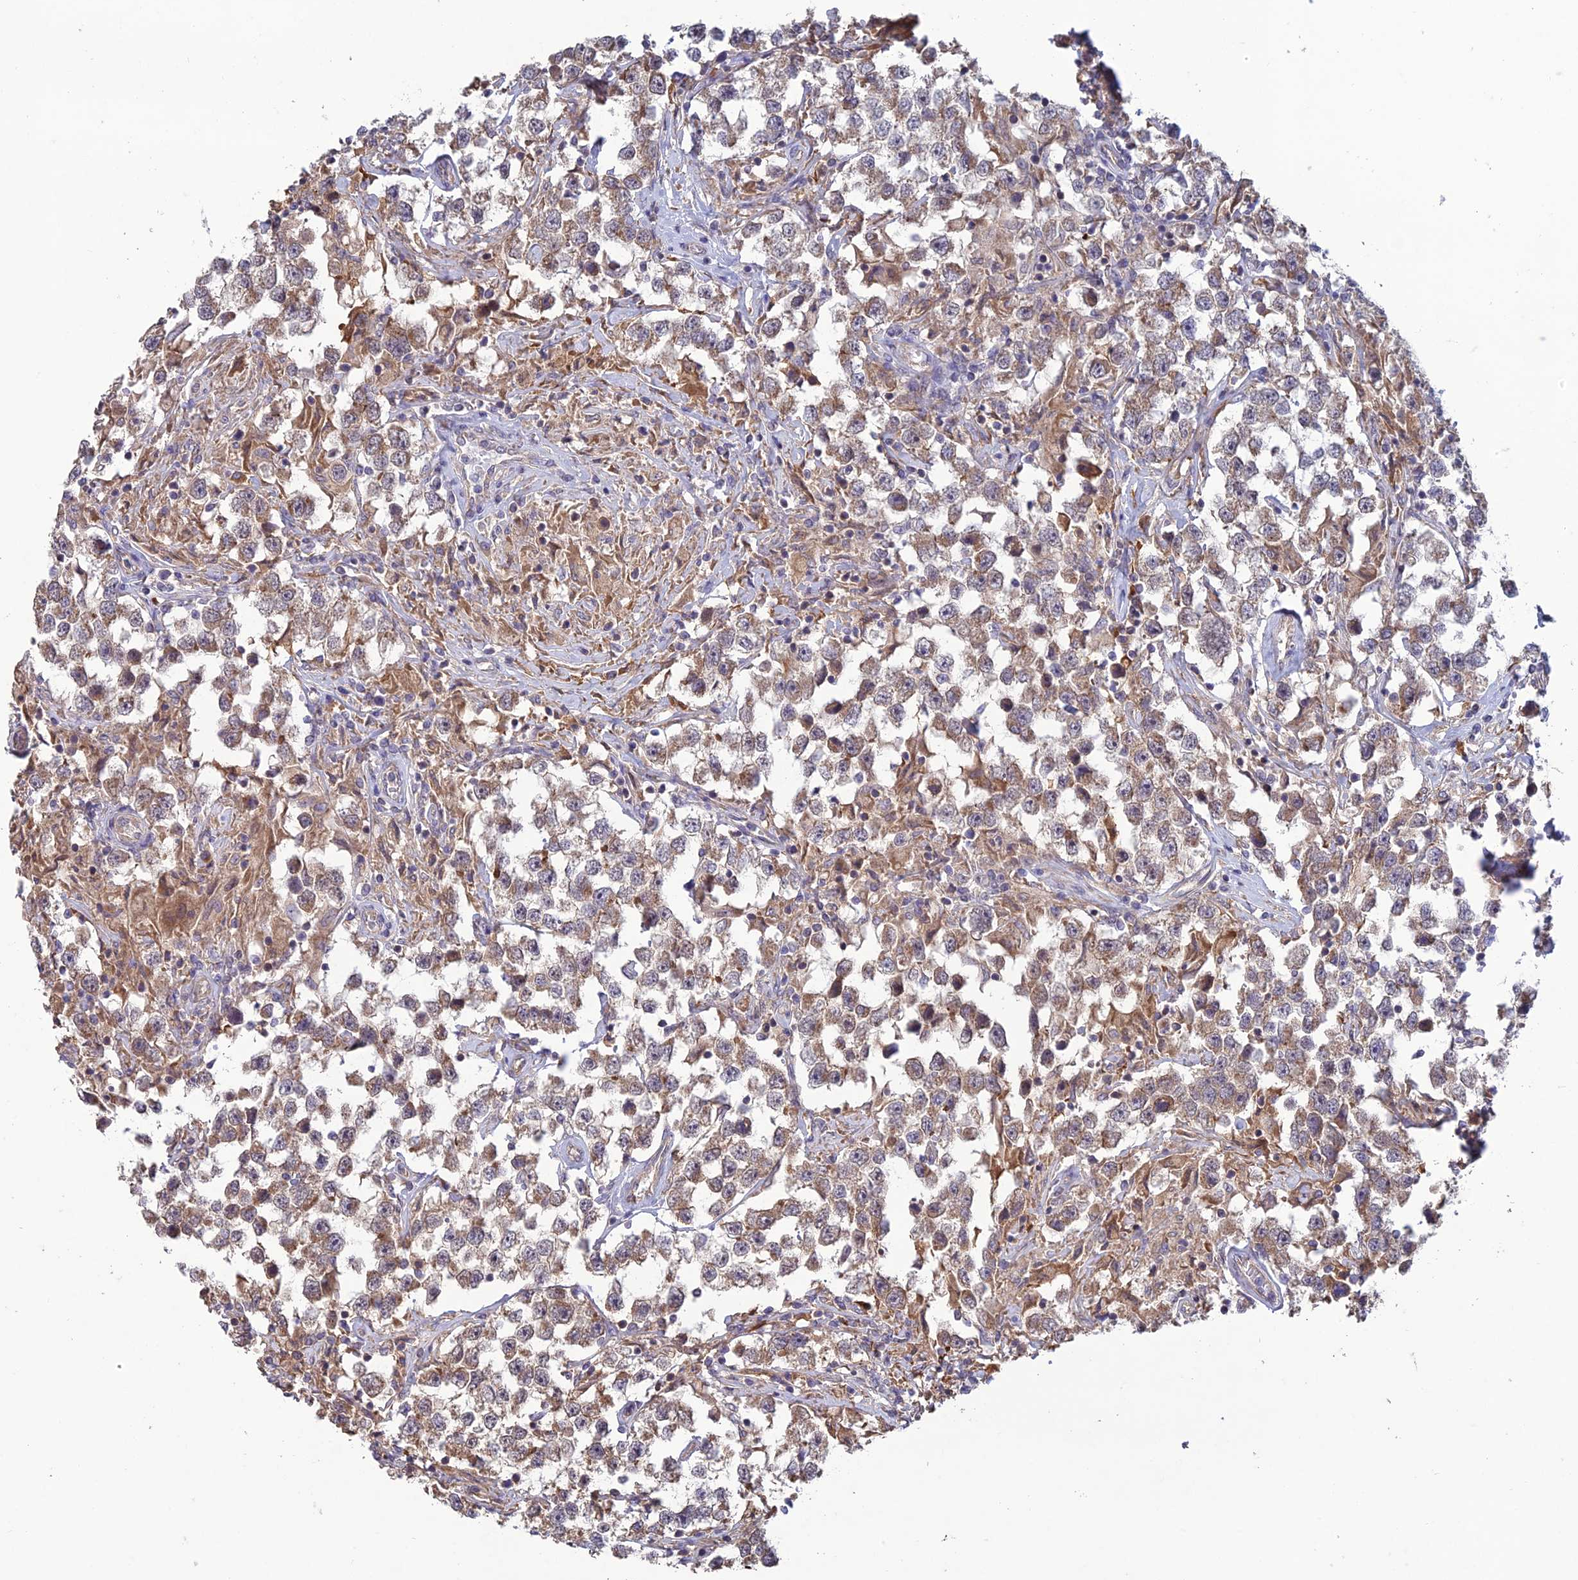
{"staining": {"intensity": "moderate", "quantity": "25%-75%", "location": "cytoplasmic/membranous"}, "tissue": "testis cancer", "cell_type": "Tumor cells", "image_type": "cancer", "snomed": [{"axis": "morphology", "description": "Seminoma, NOS"}, {"axis": "topography", "description": "Testis"}], "caption": "A histopathology image of testis cancer stained for a protein displays moderate cytoplasmic/membranous brown staining in tumor cells.", "gene": "MRNIP", "patient": {"sex": "male", "age": 46}}